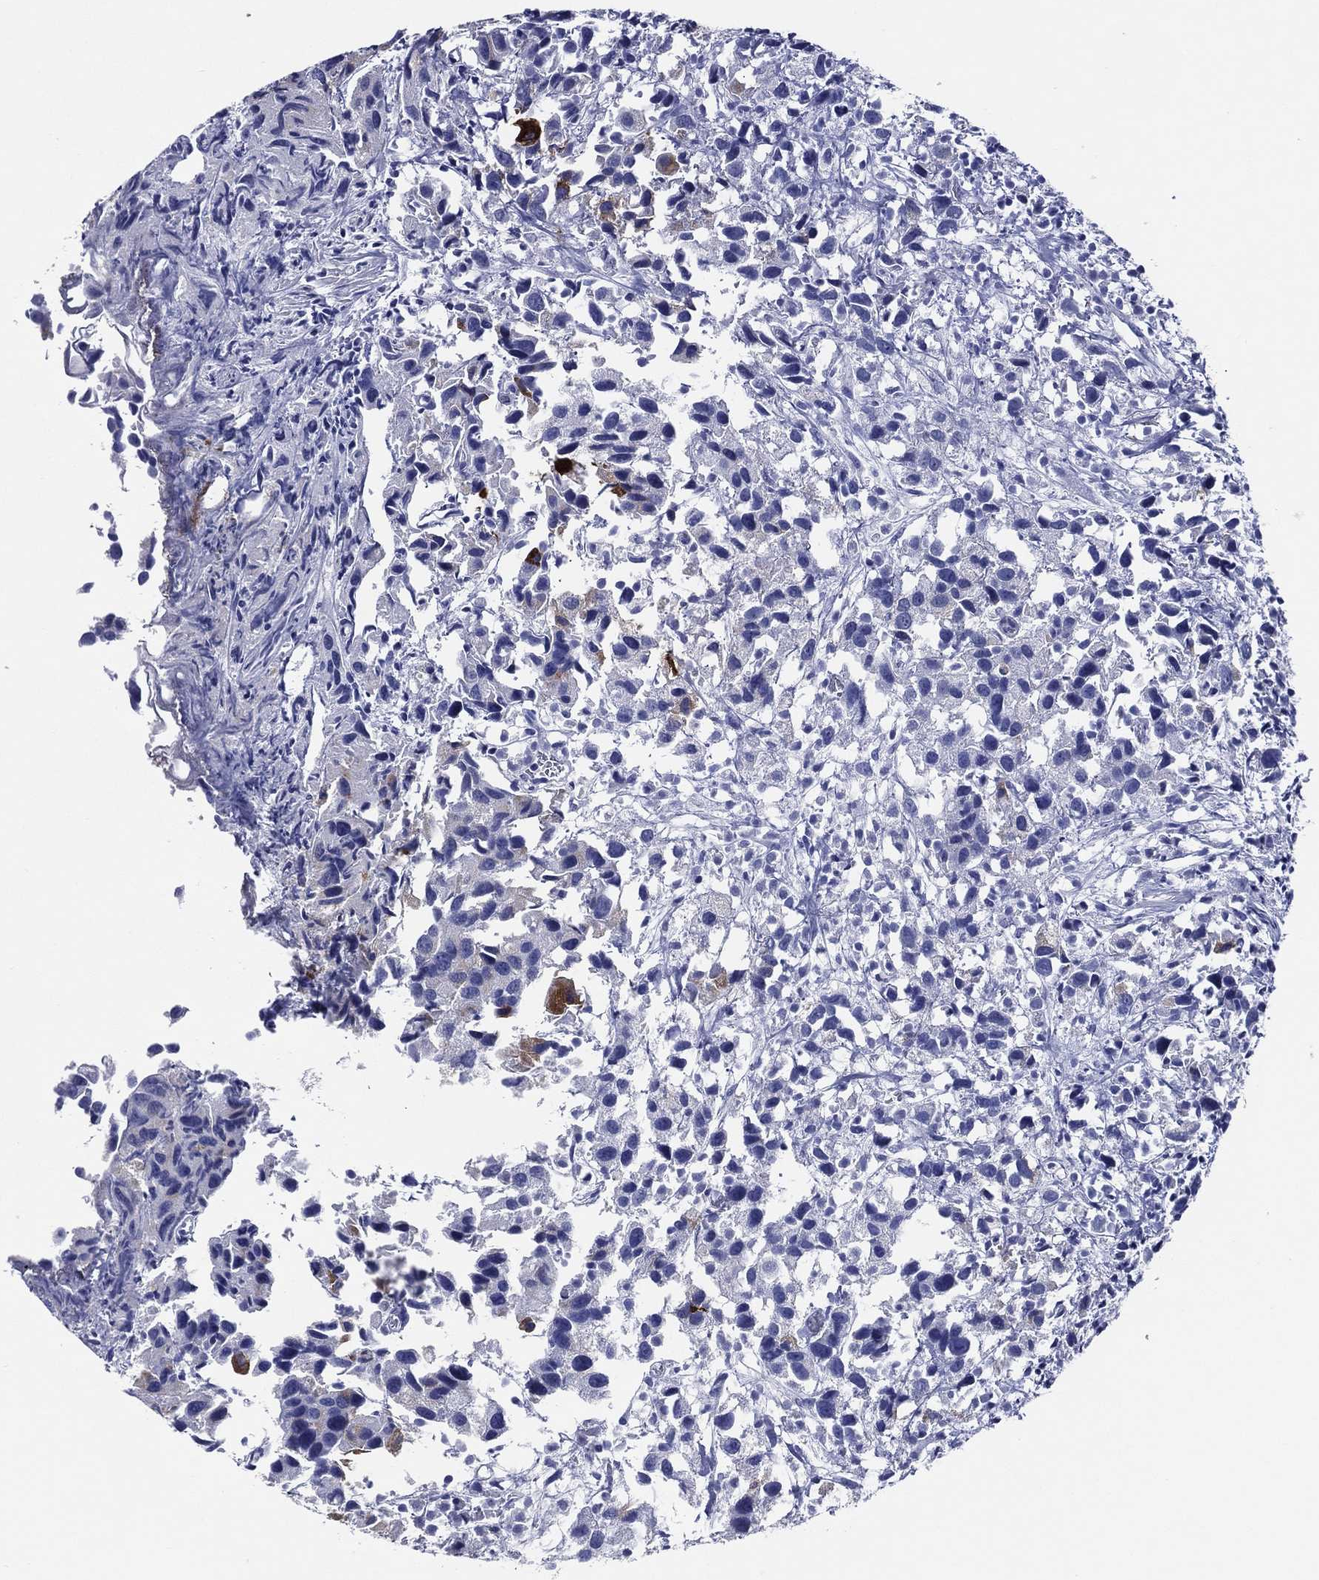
{"staining": {"intensity": "moderate", "quantity": "<25%", "location": "cytoplasmic/membranous"}, "tissue": "urothelial cancer", "cell_type": "Tumor cells", "image_type": "cancer", "snomed": [{"axis": "morphology", "description": "Urothelial carcinoma, High grade"}, {"axis": "topography", "description": "Urinary bladder"}], "caption": "Immunohistochemical staining of human urothelial cancer shows low levels of moderate cytoplasmic/membranous protein expression in about <25% of tumor cells. The staining is performed using DAB (3,3'-diaminobenzidine) brown chromogen to label protein expression. The nuclei are counter-stained blue using hematoxylin.", "gene": "ACE2", "patient": {"sex": "male", "age": 79}}